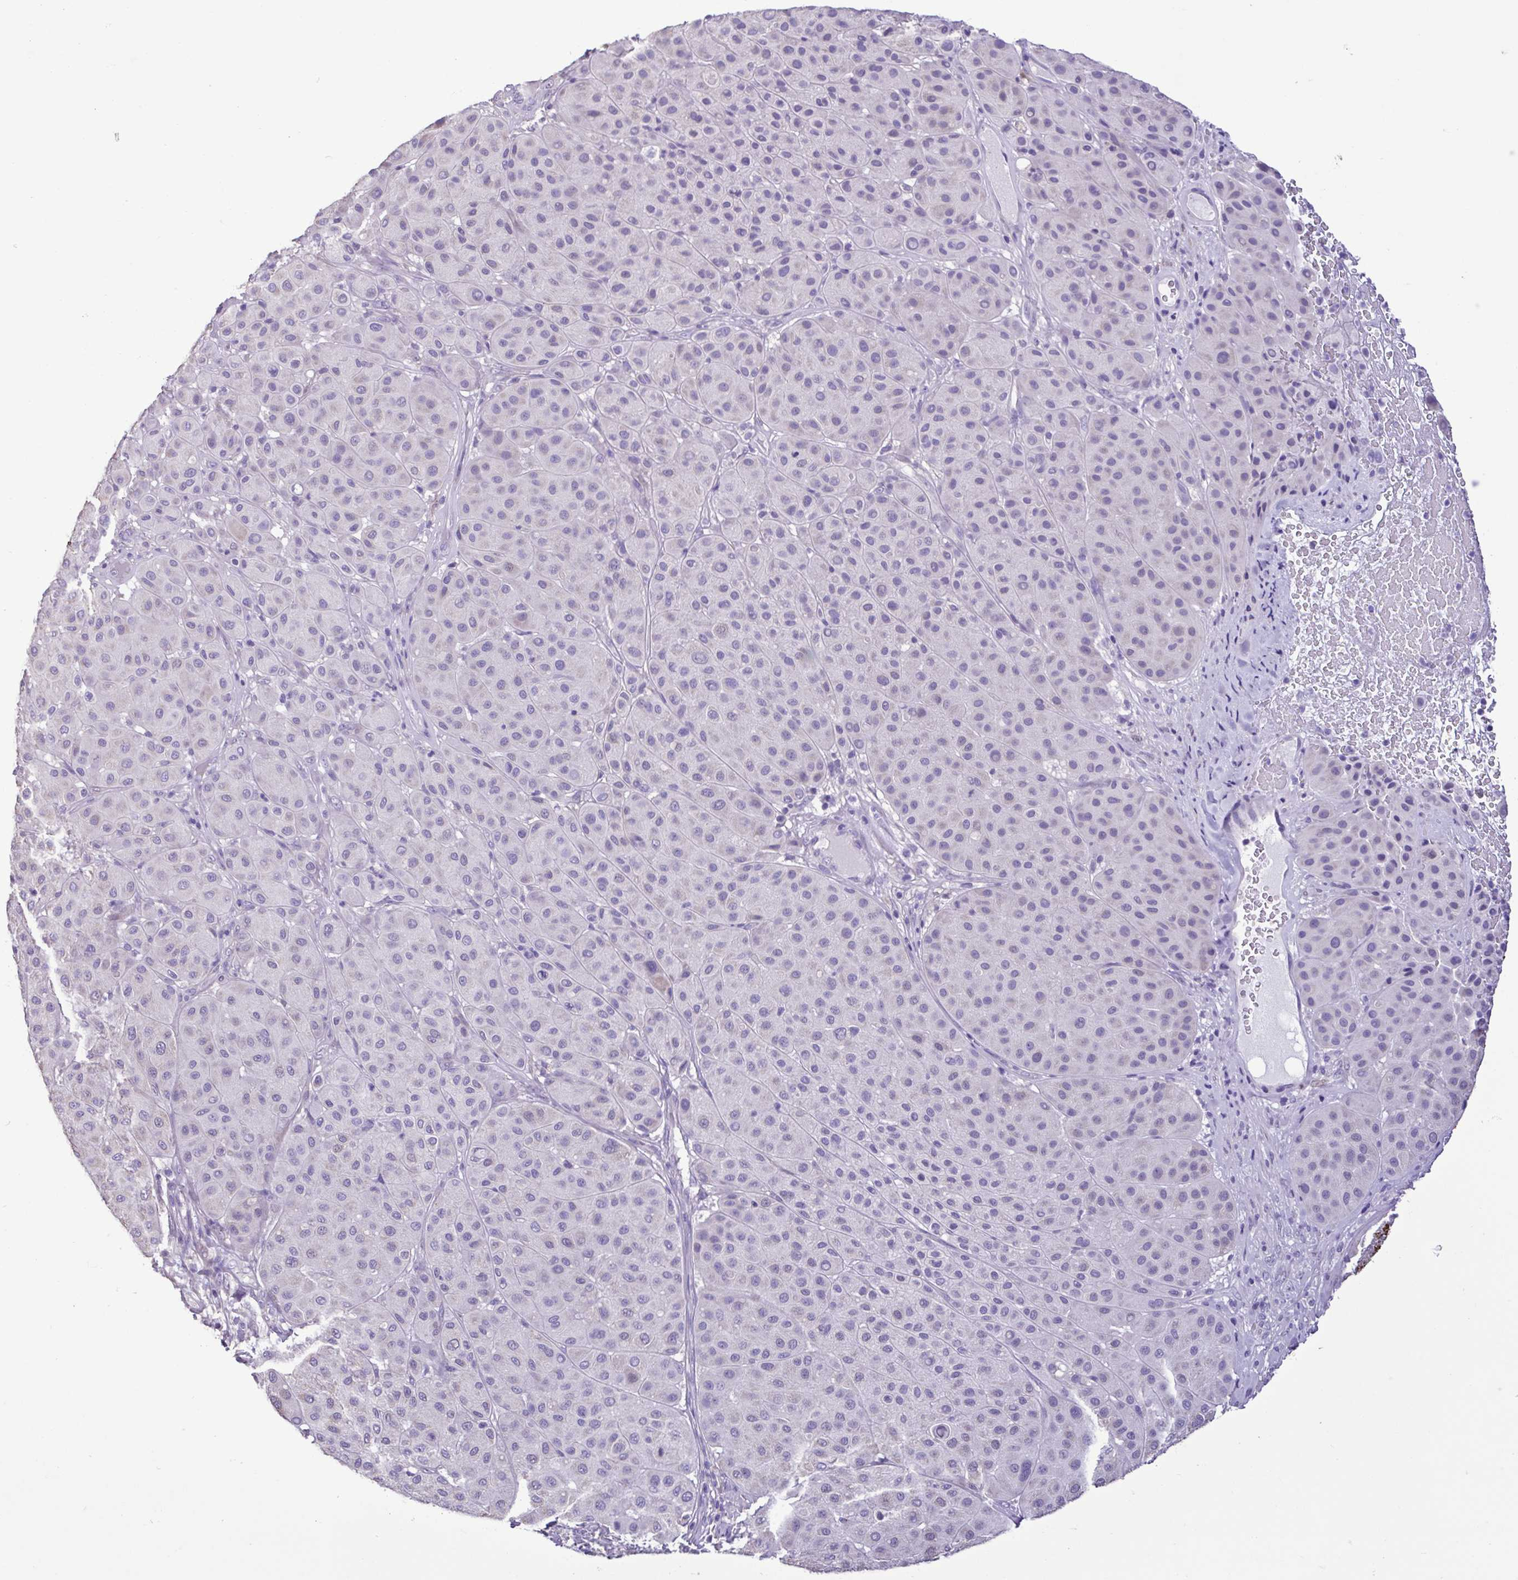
{"staining": {"intensity": "negative", "quantity": "none", "location": "none"}, "tissue": "melanoma", "cell_type": "Tumor cells", "image_type": "cancer", "snomed": [{"axis": "morphology", "description": "Malignant melanoma, Metastatic site"}, {"axis": "topography", "description": "Smooth muscle"}], "caption": "The photomicrograph shows no significant positivity in tumor cells of melanoma.", "gene": "PLA2G4E", "patient": {"sex": "male", "age": 41}}